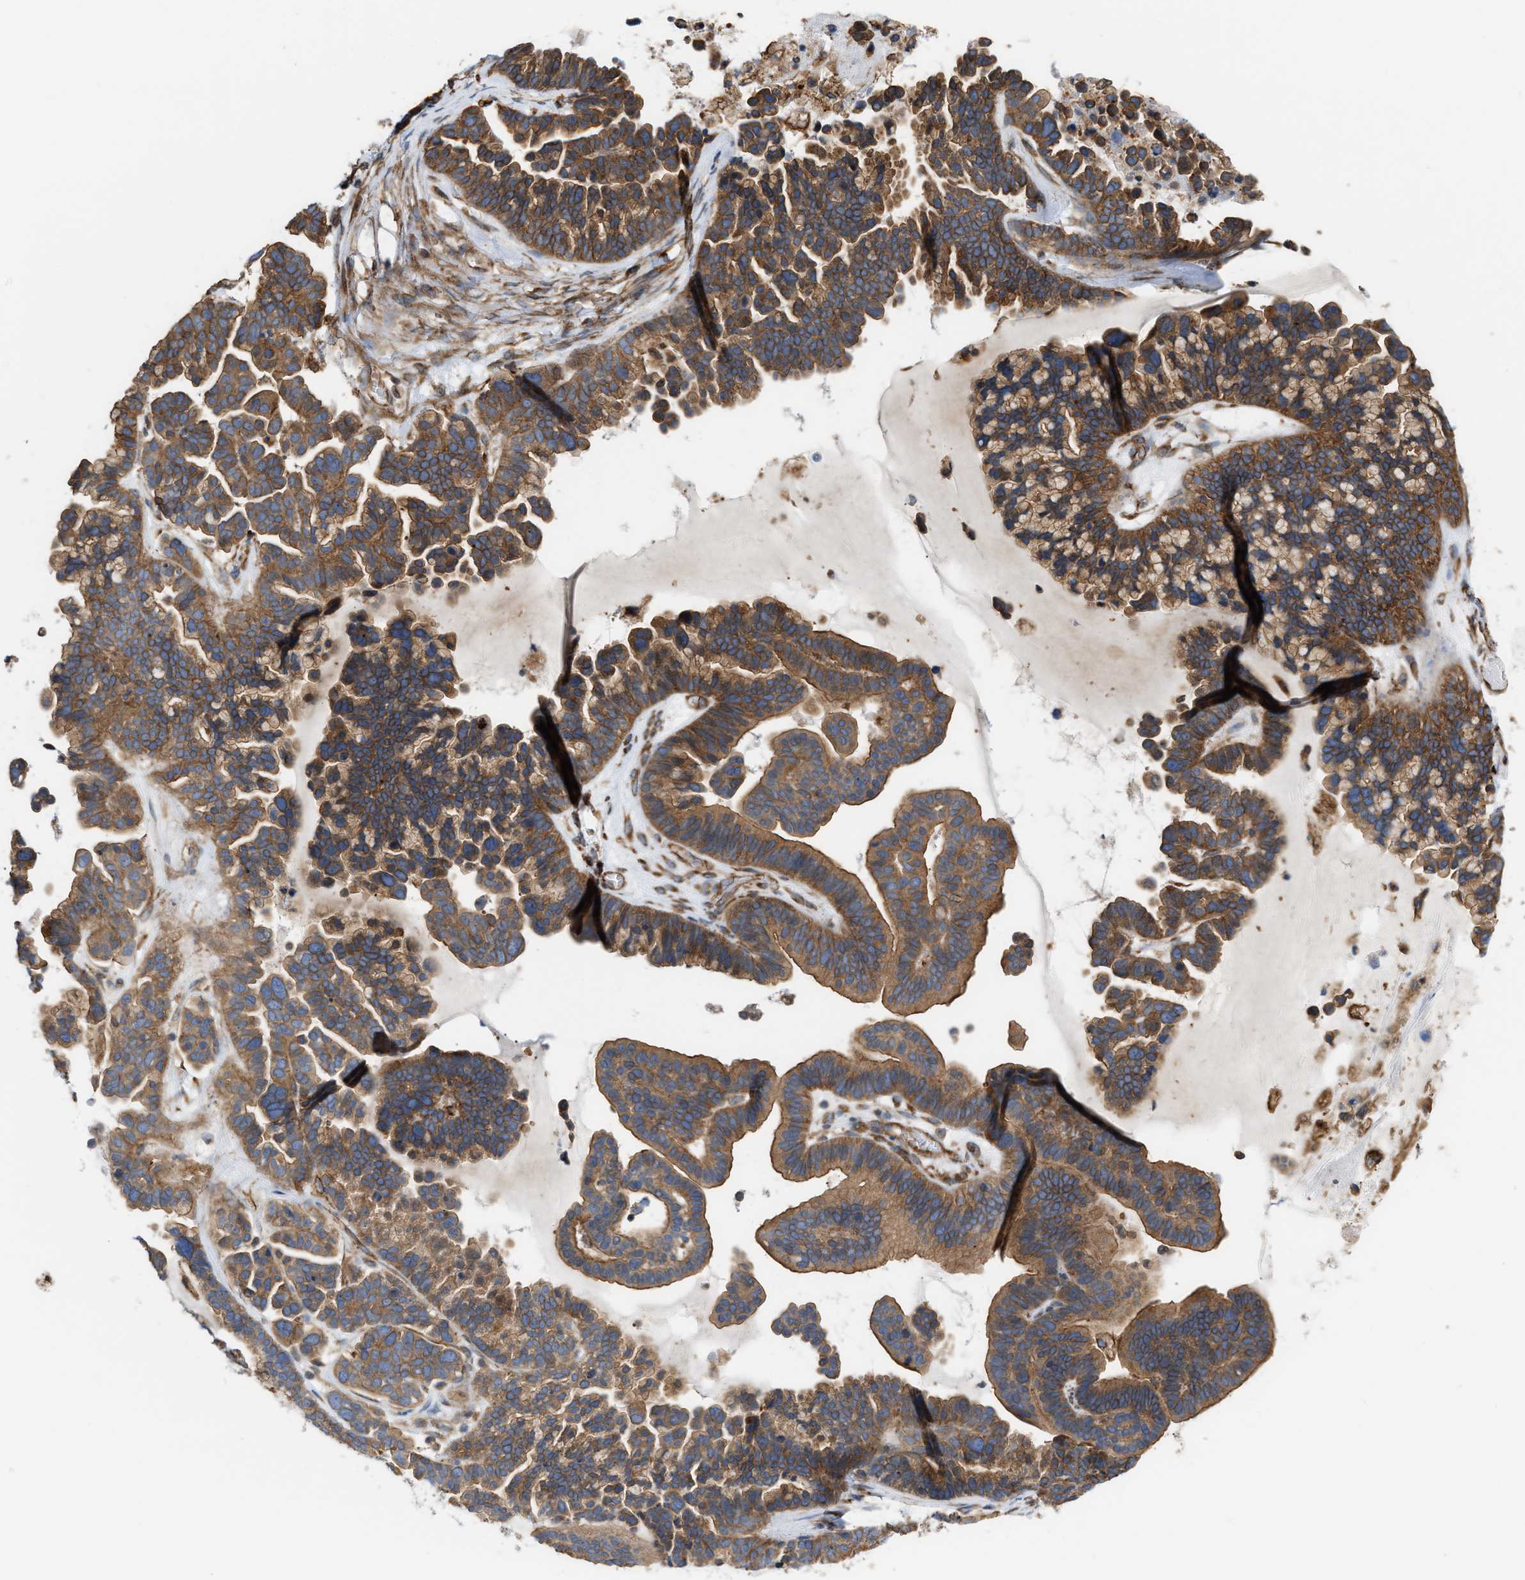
{"staining": {"intensity": "moderate", "quantity": ">75%", "location": "cytoplasmic/membranous"}, "tissue": "ovarian cancer", "cell_type": "Tumor cells", "image_type": "cancer", "snomed": [{"axis": "morphology", "description": "Cystadenocarcinoma, serous, NOS"}, {"axis": "topography", "description": "Ovary"}], "caption": "High-magnification brightfield microscopy of ovarian serous cystadenocarcinoma stained with DAB (brown) and counterstained with hematoxylin (blue). tumor cells exhibit moderate cytoplasmic/membranous expression is appreciated in about>75% of cells.", "gene": "EPS15L1", "patient": {"sex": "female", "age": 56}}